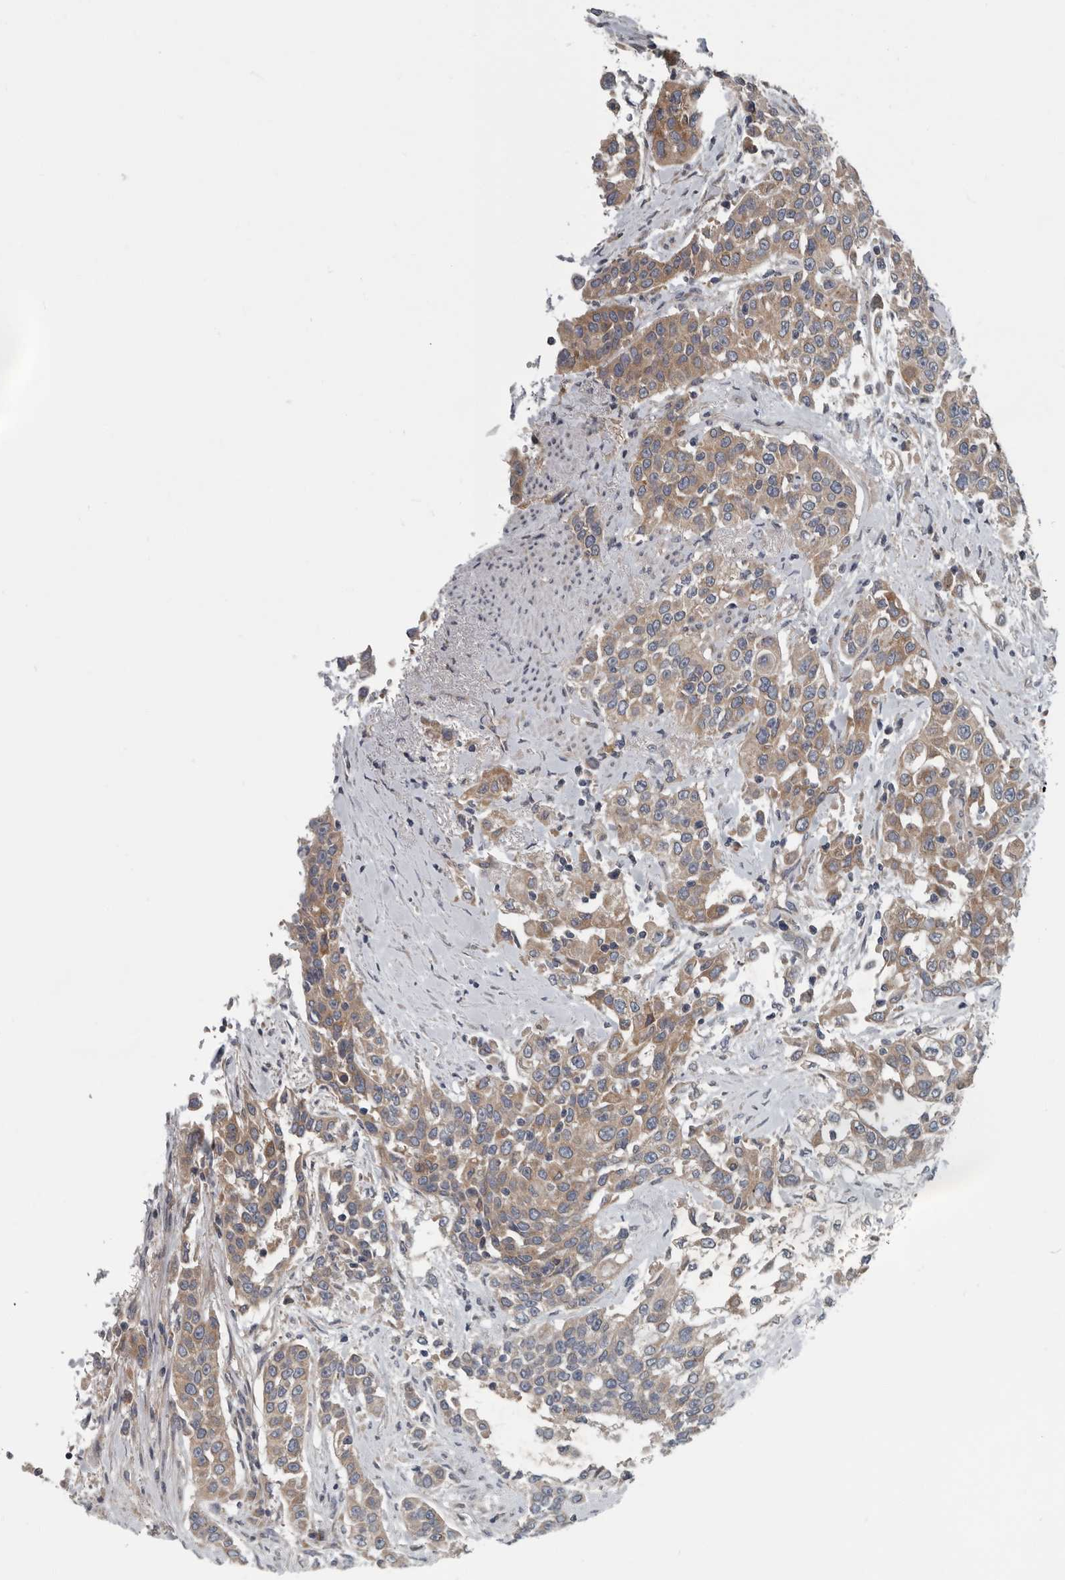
{"staining": {"intensity": "moderate", "quantity": ">75%", "location": "cytoplasmic/membranous"}, "tissue": "urothelial cancer", "cell_type": "Tumor cells", "image_type": "cancer", "snomed": [{"axis": "morphology", "description": "Urothelial carcinoma, High grade"}, {"axis": "topography", "description": "Urinary bladder"}], "caption": "A high-resolution photomicrograph shows immunohistochemistry staining of urothelial cancer, which demonstrates moderate cytoplasmic/membranous positivity in approximately >75% of tumor cells. (Brightfield microscopy of DAB IHC at high magnification).", "gene": "TMEM199", "patient": {"sex": "female", "age": 80}}